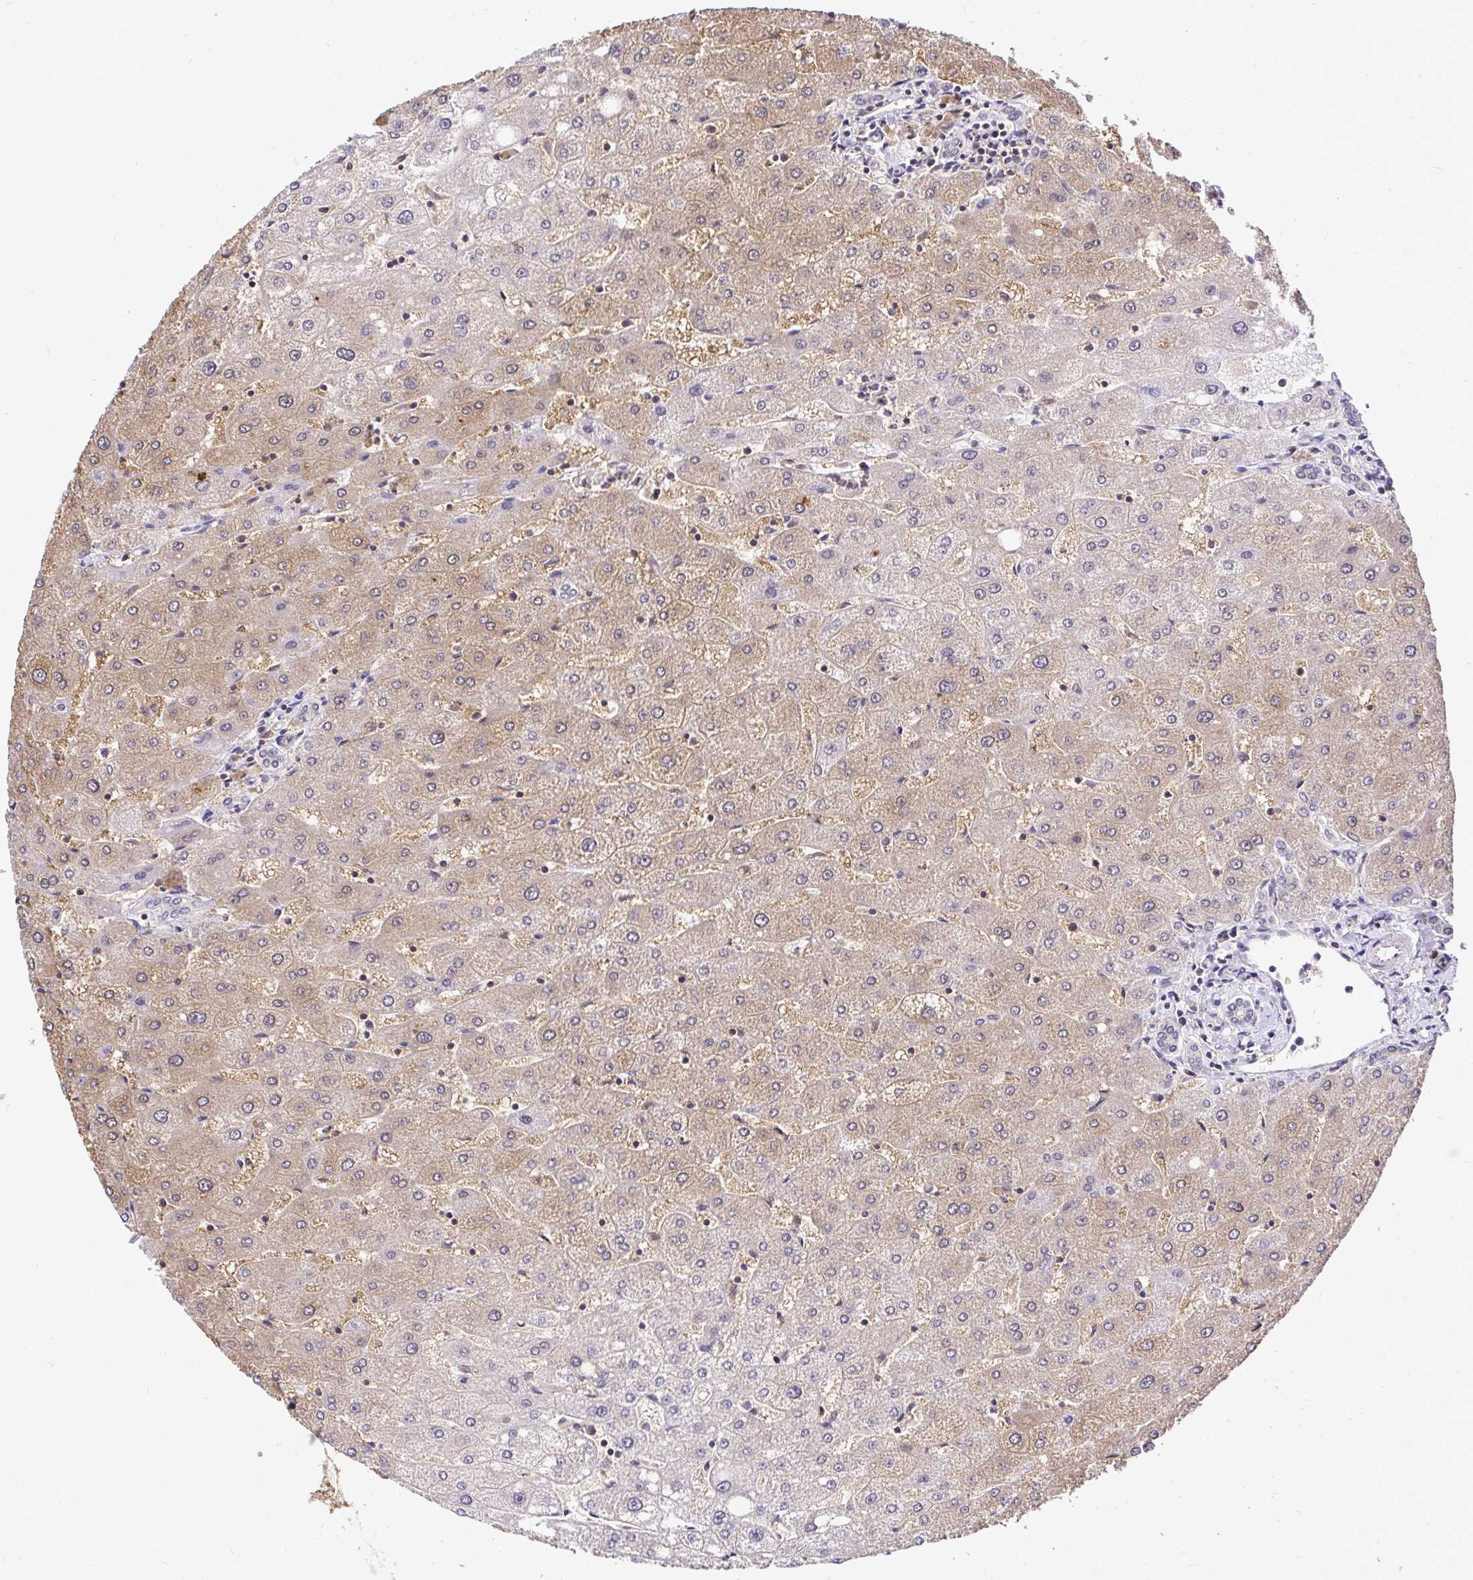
{"staining": {"intensity": "weak", "quantity": "<25%", "location": "cytoplasmic/membranous"}, "tissue": "liver", "cell_type": "Cholangiocytes", "image_type": "normal", "snomed": [{"axis": "morphology", "description": "Normal tissue, NOS"}, {"axis": "topography", "description": "Liver"}], "caption": "Cholangiocytes are negative for protein expression in normal human liver.", "gene": "UBE2M", "patient": {"sex": "male", "age": 67}}